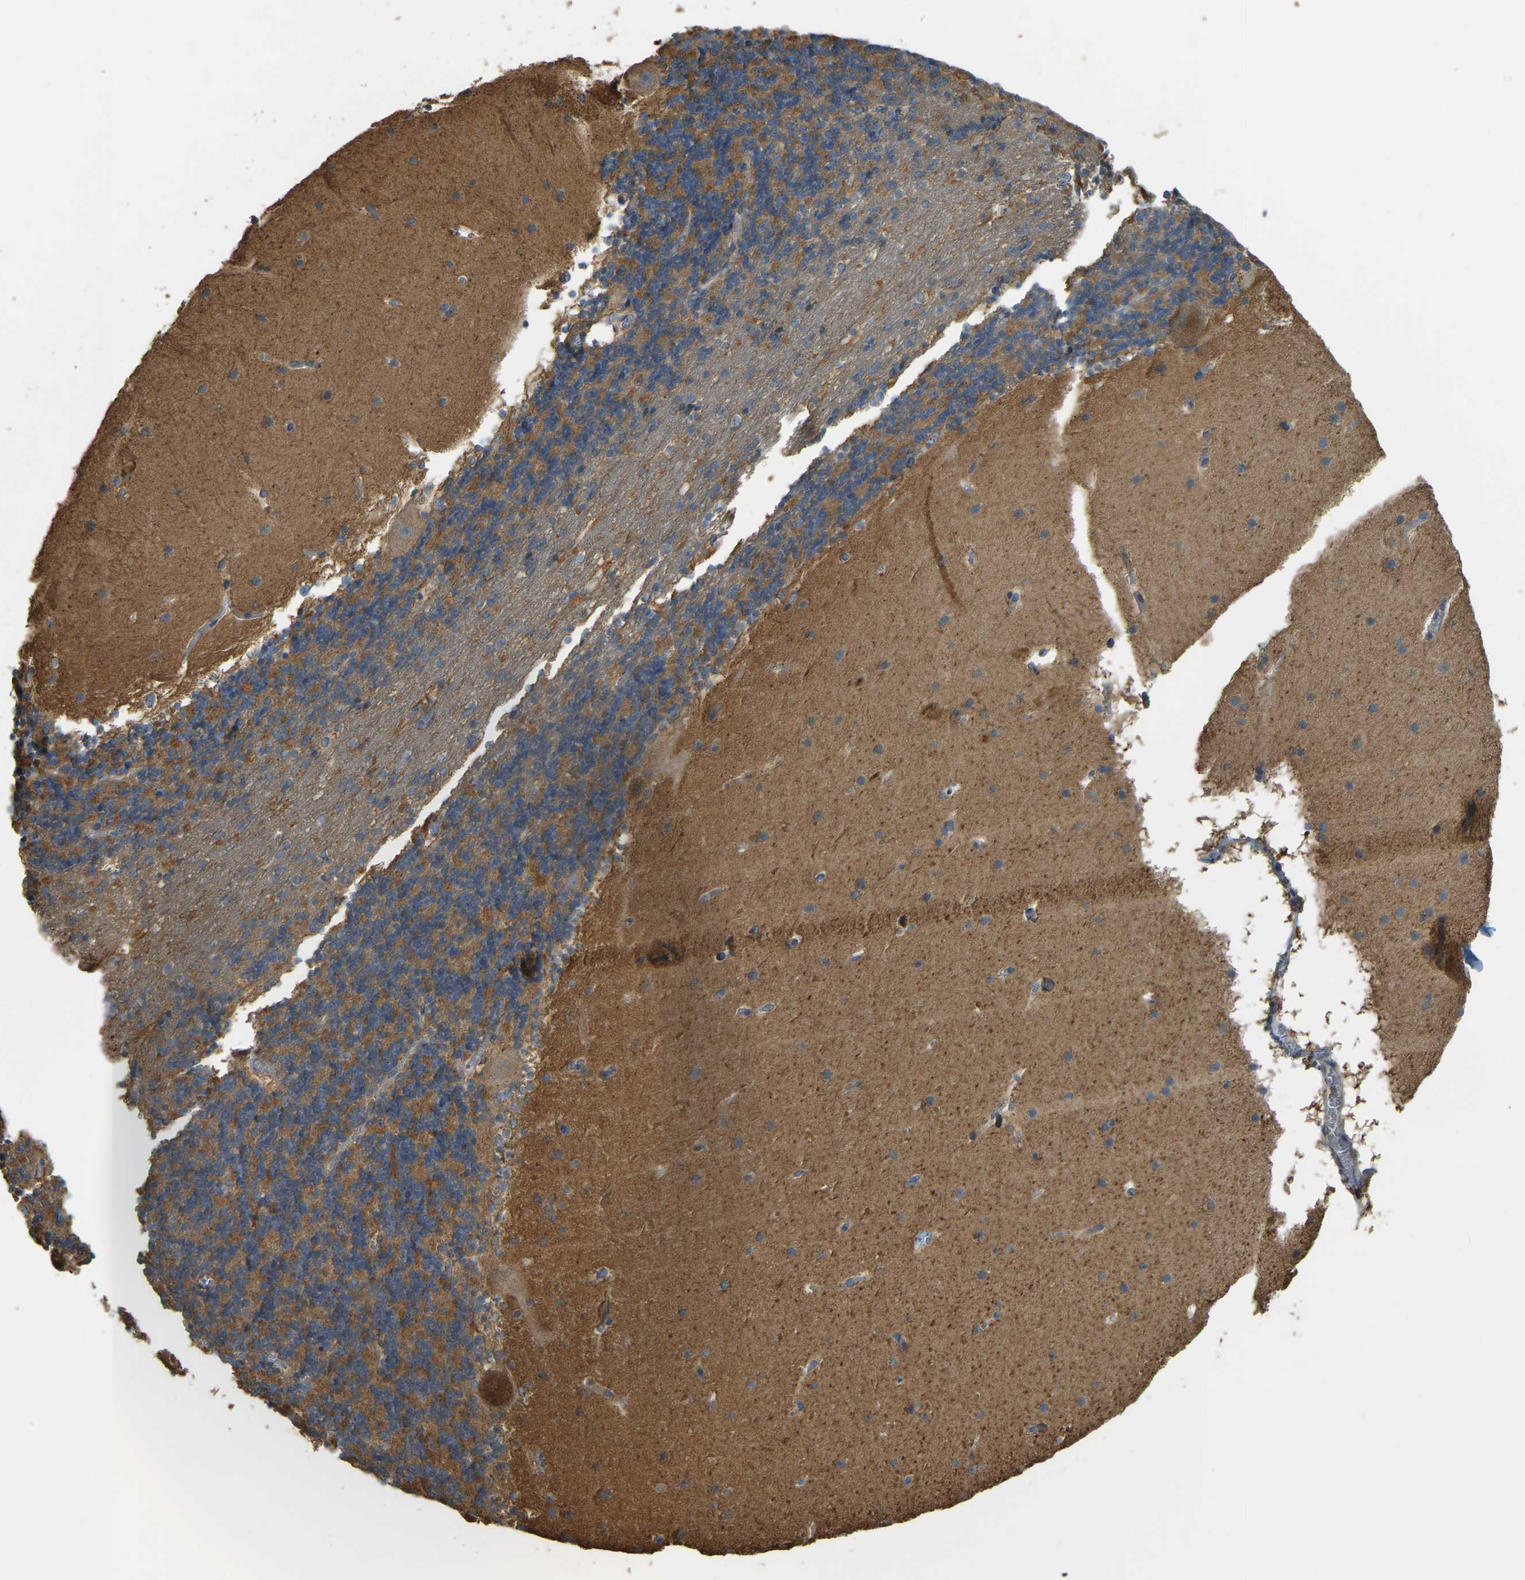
{"staining": {"intensity": "moderate", "quantity": ">75%", "location": "cytoplasmic/membranous"}, "tissue": "cerebellum", "cell_type": "Cells in granular layer", "image_type": "normal", "snomed": [{"axis": "morphology", "description": "Normal tissue, NOS"}, {"axis": "topography", "description": "Cerebellum"}], "caption": "Immunohistochemical staining of benign cerebellum displays moderate cytoplasmic/membranous protein expression in about >75% of cells in granular layer.", "gene": "GNG2", "patient": {"sex": "female", "age": 19}}